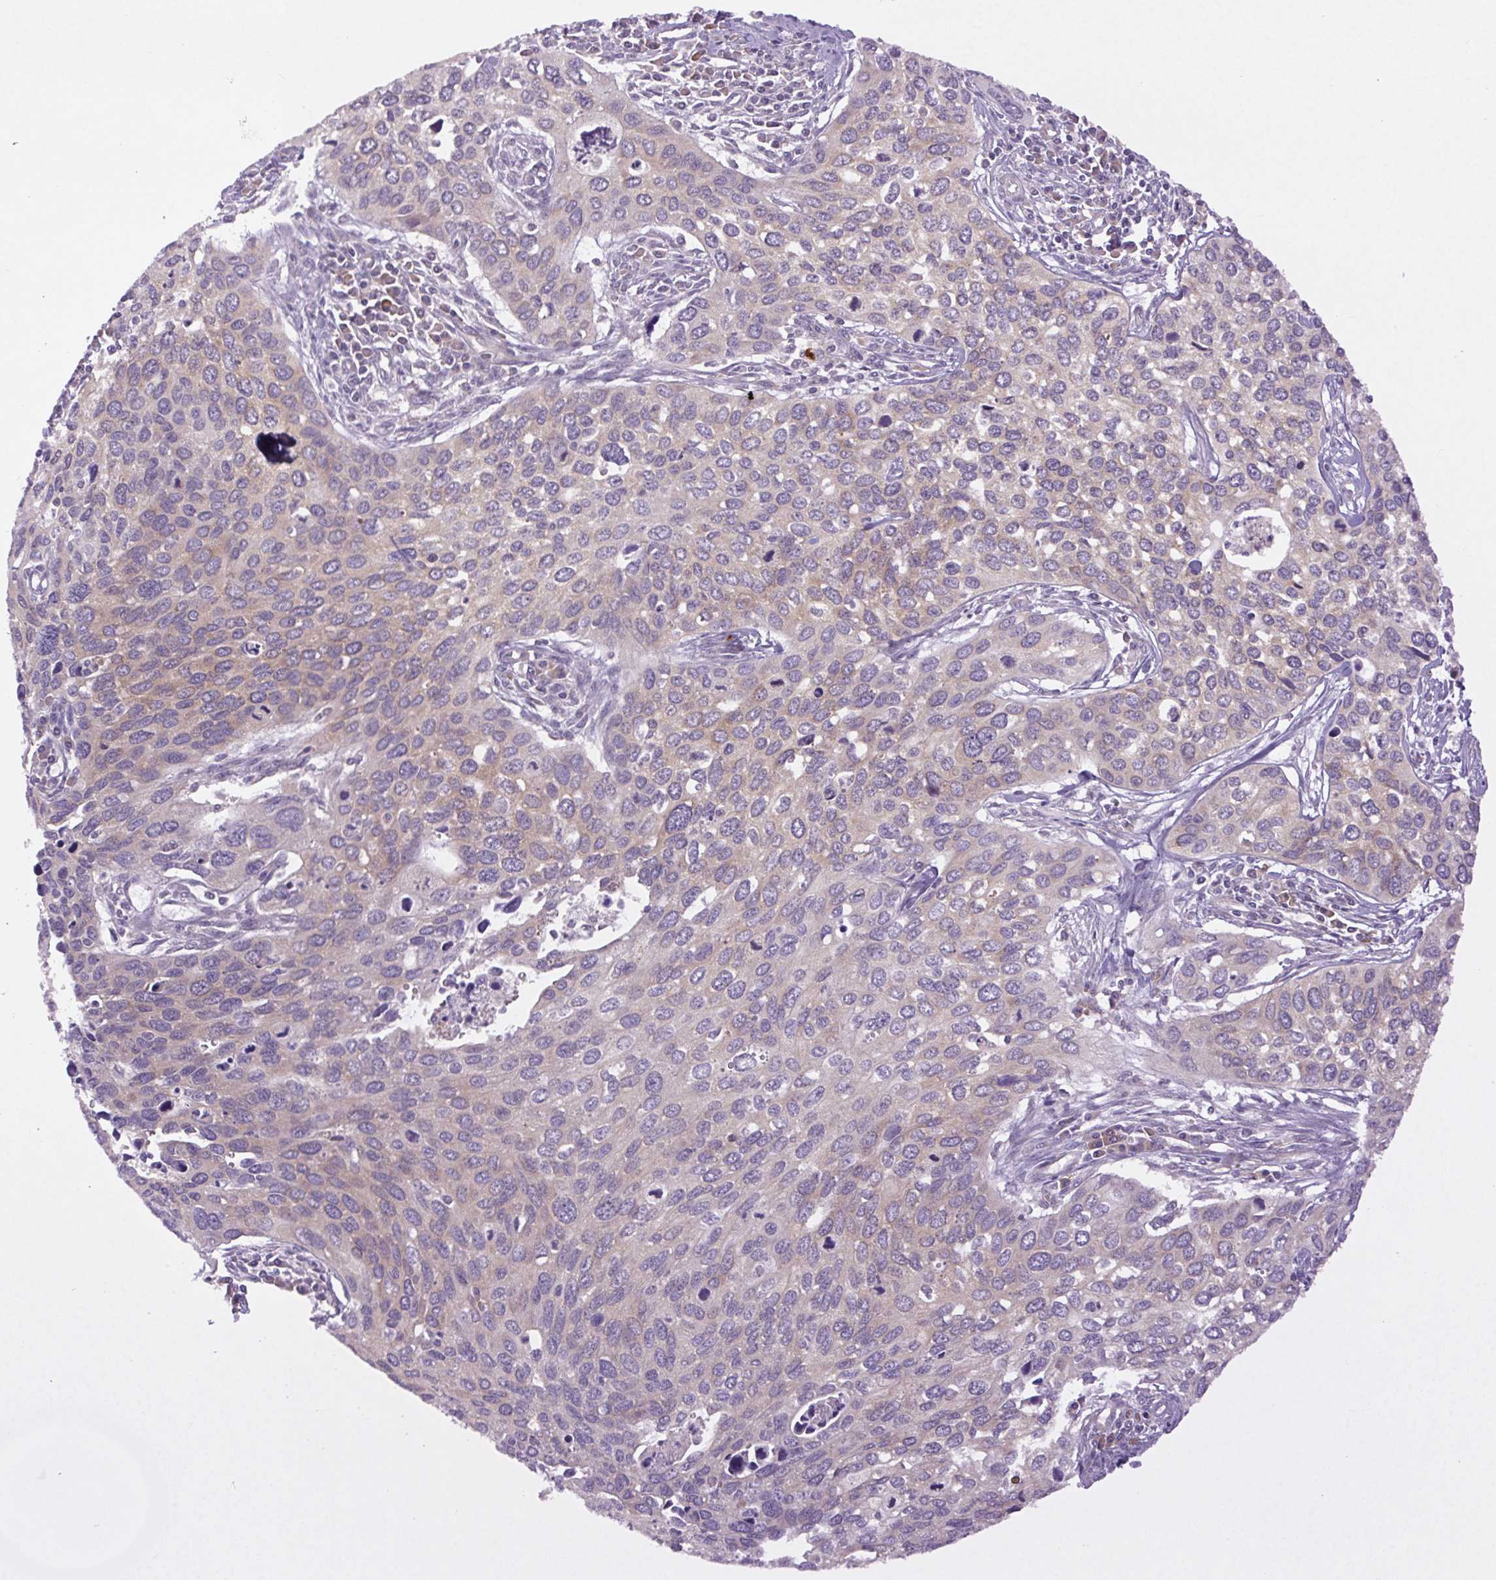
{"staining": {"intensity": "weak", "quantity": "<25%", "location": "cytoplasmic/membranous"}, "tissue": "cervical cancer", "cell_type": "Tumor cells", "image_type": "cancer", "snomed": [{"axis": "morphology", "description": "Squamous cell carcinoma, NOS"}, {"axis": "topography", "description": "Cervix"}], "caption": "Micrograph shows no protein expression in tumor cells of squamous cell carcinoma (cervical) tissue. Brightfield microscopy of immunohistochemistry stained with DAB (3,3'-diaminobenzidine) (brown) and hematoxylin (blue), captured at high magnification.", "gene": "MINK1", "patient": {"sex": "female", "age": 55}}